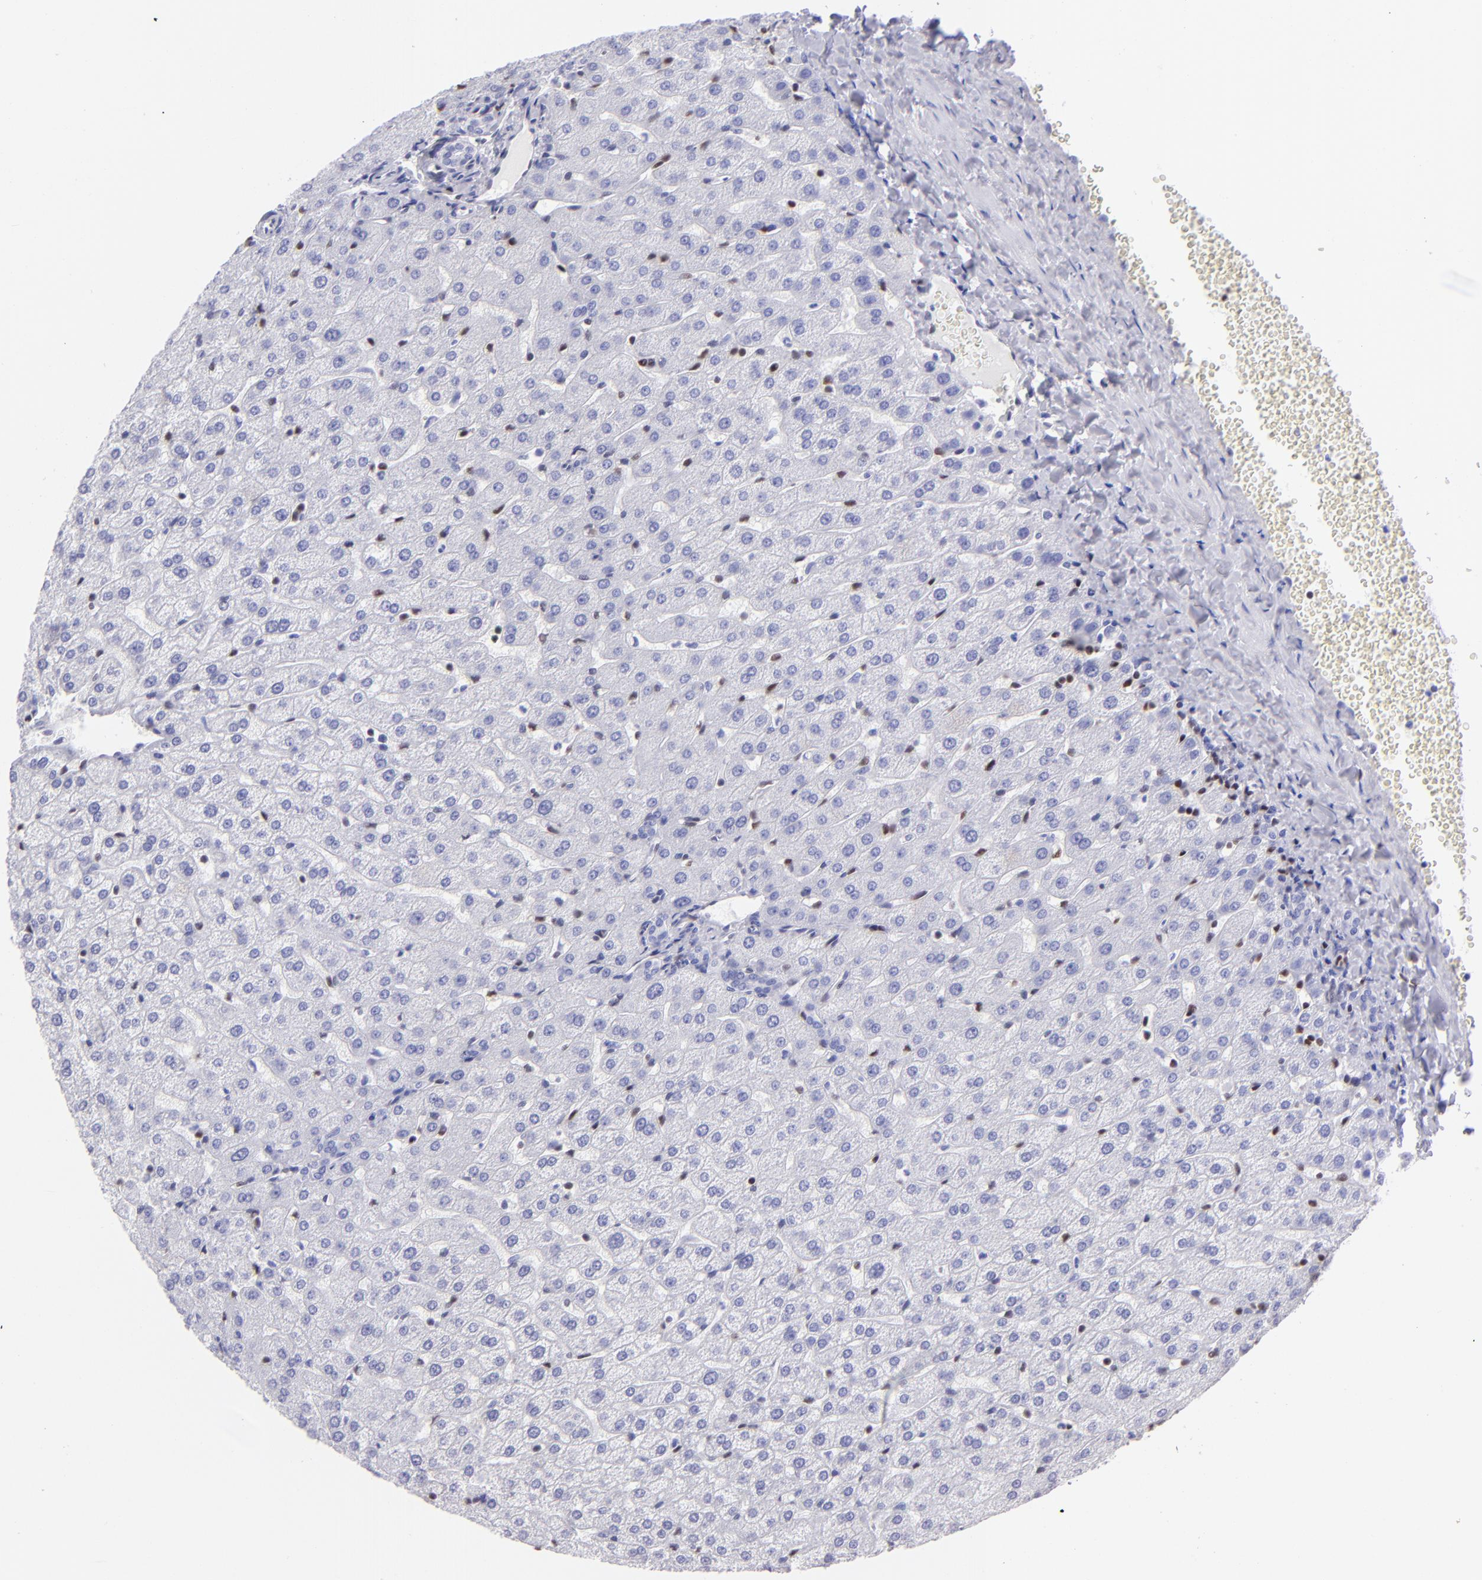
{"staining": {"intensity": "negative", "quantity": "none", "location": "none"}, "tissue": "liver", "cell_type": "Cholangiocytes", "image_type": "normal", "snomed": [{"axis": "morphology", "description": "Normal tissue, NOS"}, {"axis": "morphology", "description": "Fibrosis, NOS"}, {"axis": "topography", "description": "Liver"}], "caption": "Immunohistochemistry (IHC) of unremarkable human liver shows no expression in cholangiocytes. (Stains: DAB immunohistochemistry (IHC) with hematoxylin counter stain, Microscopy: brightfield microscopy at high magnification).", "gene": "ETS1", "patient": {"sex": "female", "age": 29}}